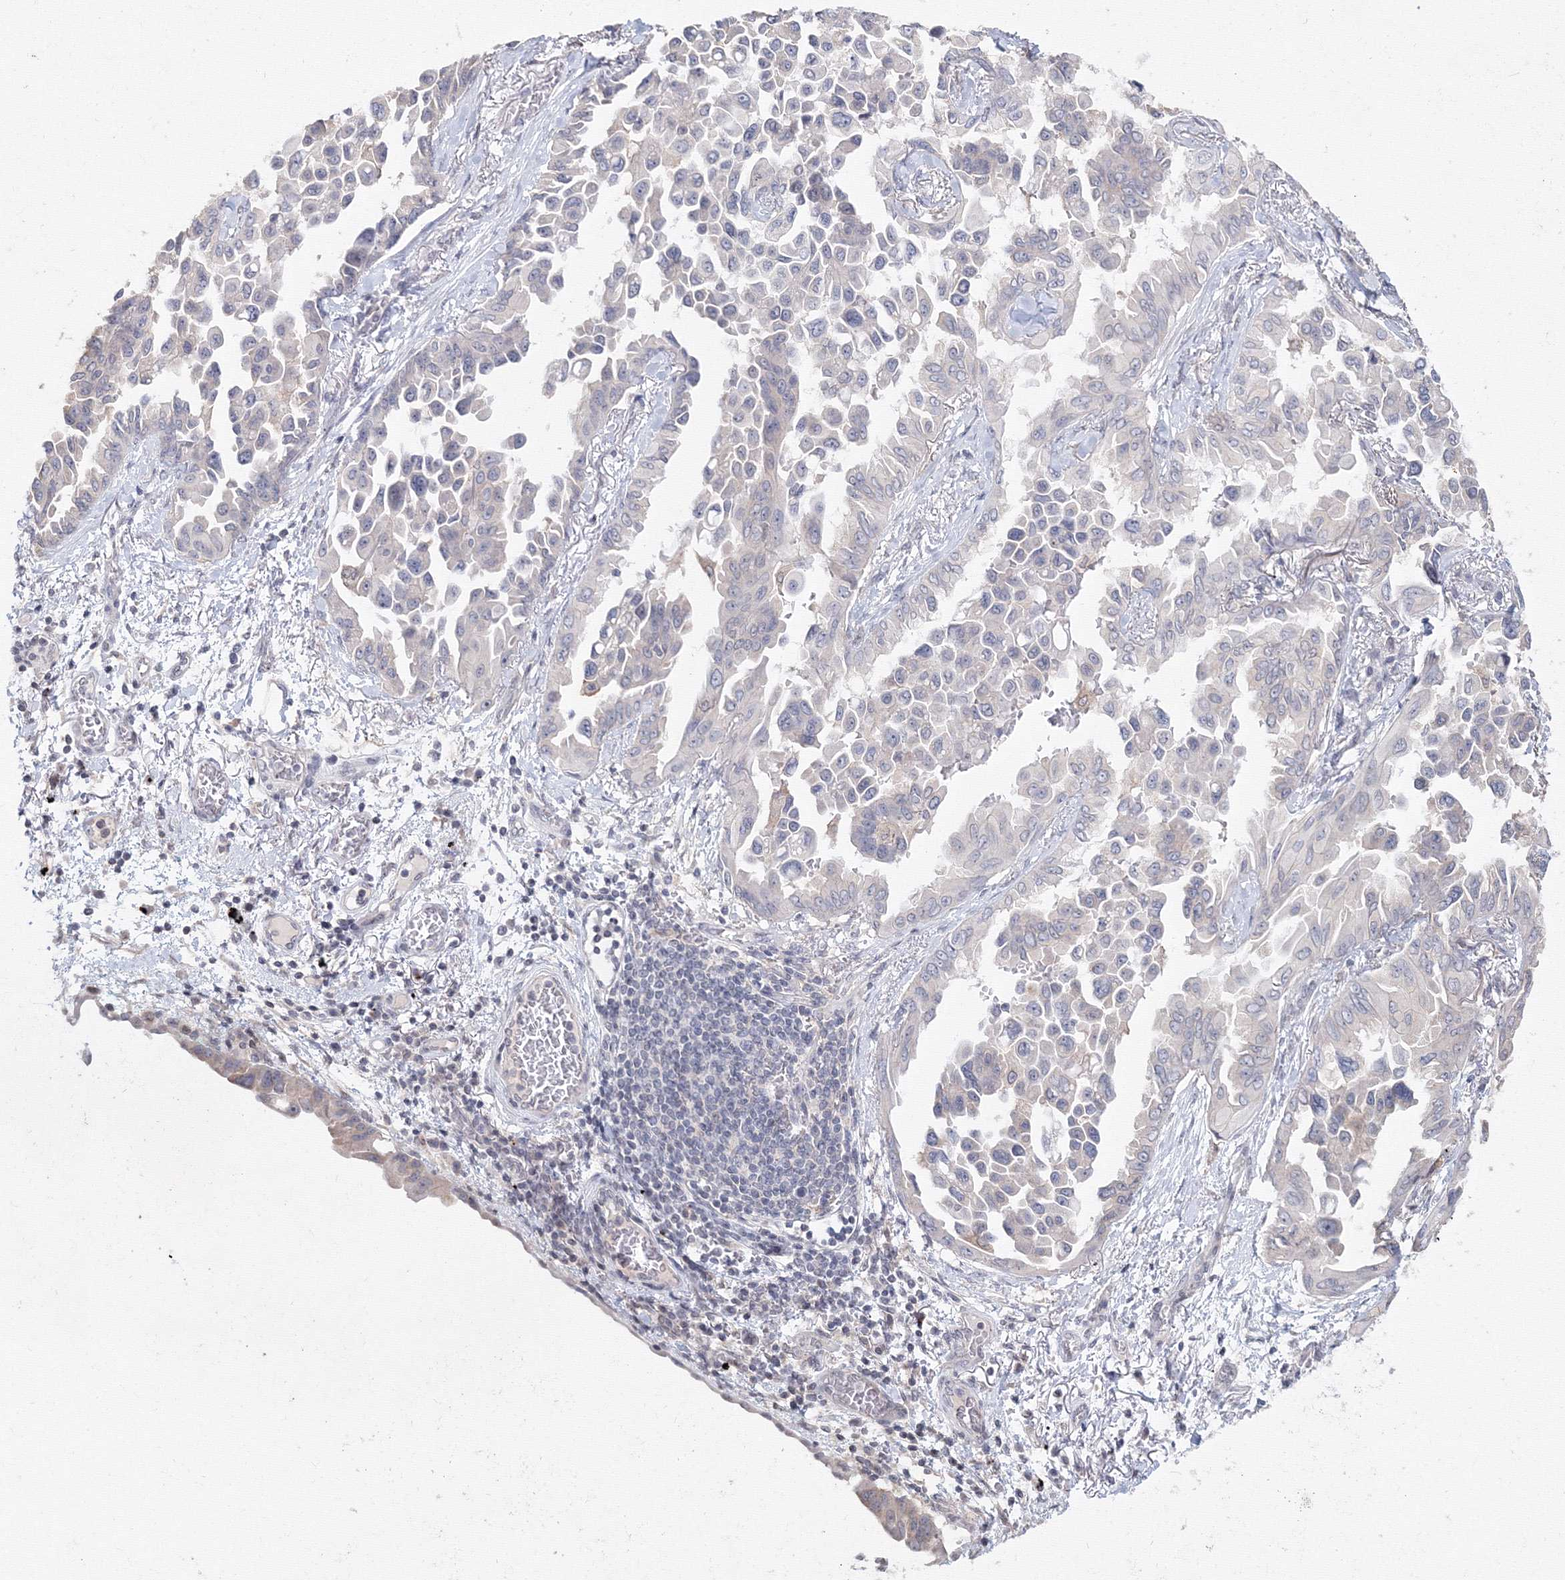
{"staining": {"intensity": "negative", "quantity": "none", "location": "none"}, "tissue": "lung cancer", "cell_type": "Tumor cells", "image_type": "cancer", "snomed": [{"axis": "morphology", "description": "Adenocarcinoma, NOS"}, {"axis": "topography", "description": "Lung"}], "caption": "This photomicrograph is of lung cancer (adenocarcinoma) stained with IHC to label a protein in brown with the nuclei are counter-stained blue. There is no staining in tumor cells. The staining is performed using DAB brown chromogen with nuclei counter-stained in using hematoxylin.", "gene": "SLC7A7", "patient": {"sex": "female", "age": 67}}